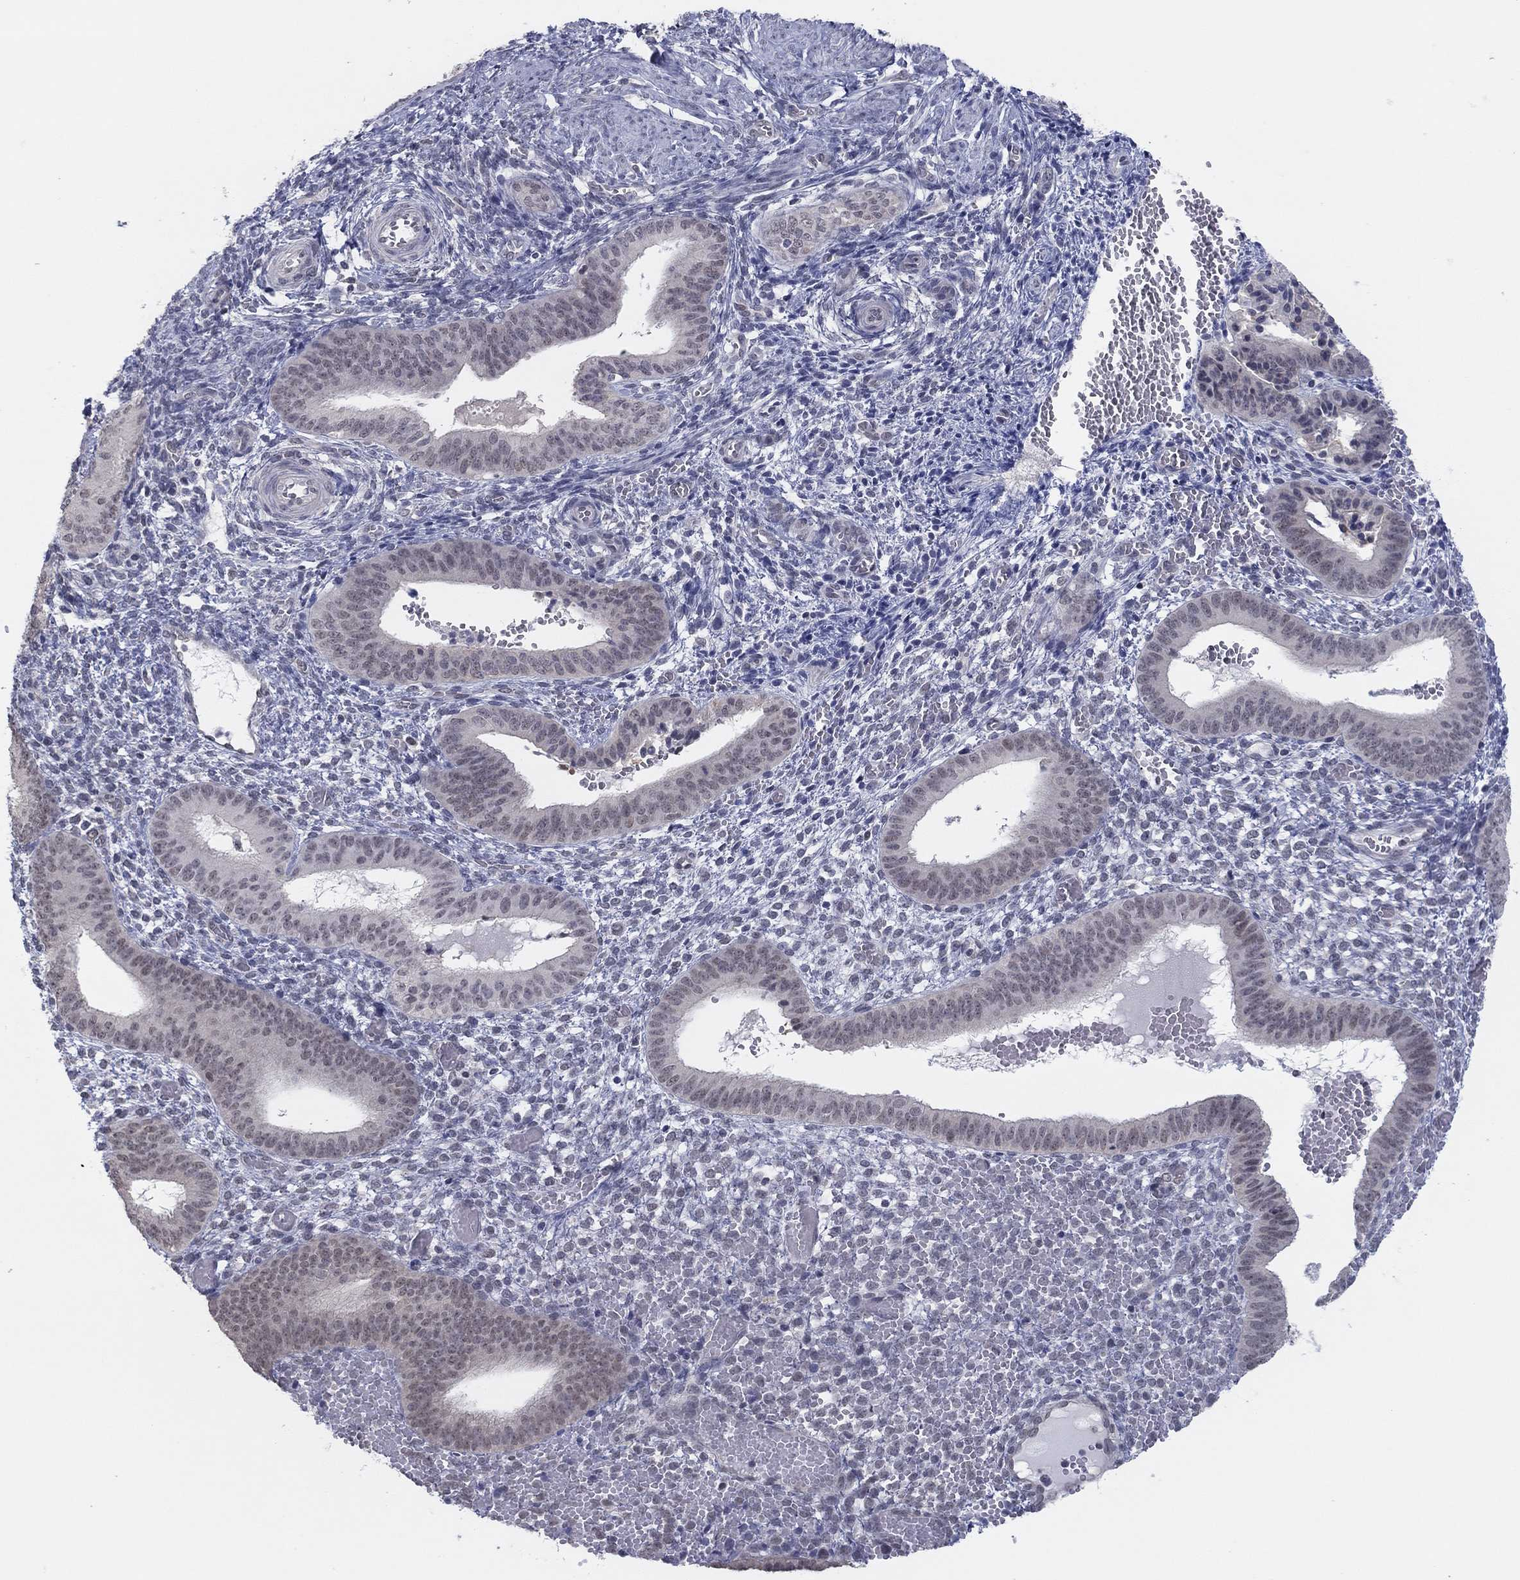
{"staining": {"intensity": "negative", "quantity": "none", "location": "none"}, "tissue": "endometrium", "cell_type": "Cells in endometrial stroma", "image_type": "normal", "snomed": [{"axis": "morphology", "description": "Normal tissue, NOS"}, {"axis": "topography", "description": "Endometrium"}], "caption": "DAB (3,3'-diaminobenzidine) immunohistochemical staining of benign endometrium exhibits no significant expression in cells in endometrial stroma.", "gene": "SLC22A2", "patient": {"sex": "female", "age": 42}}